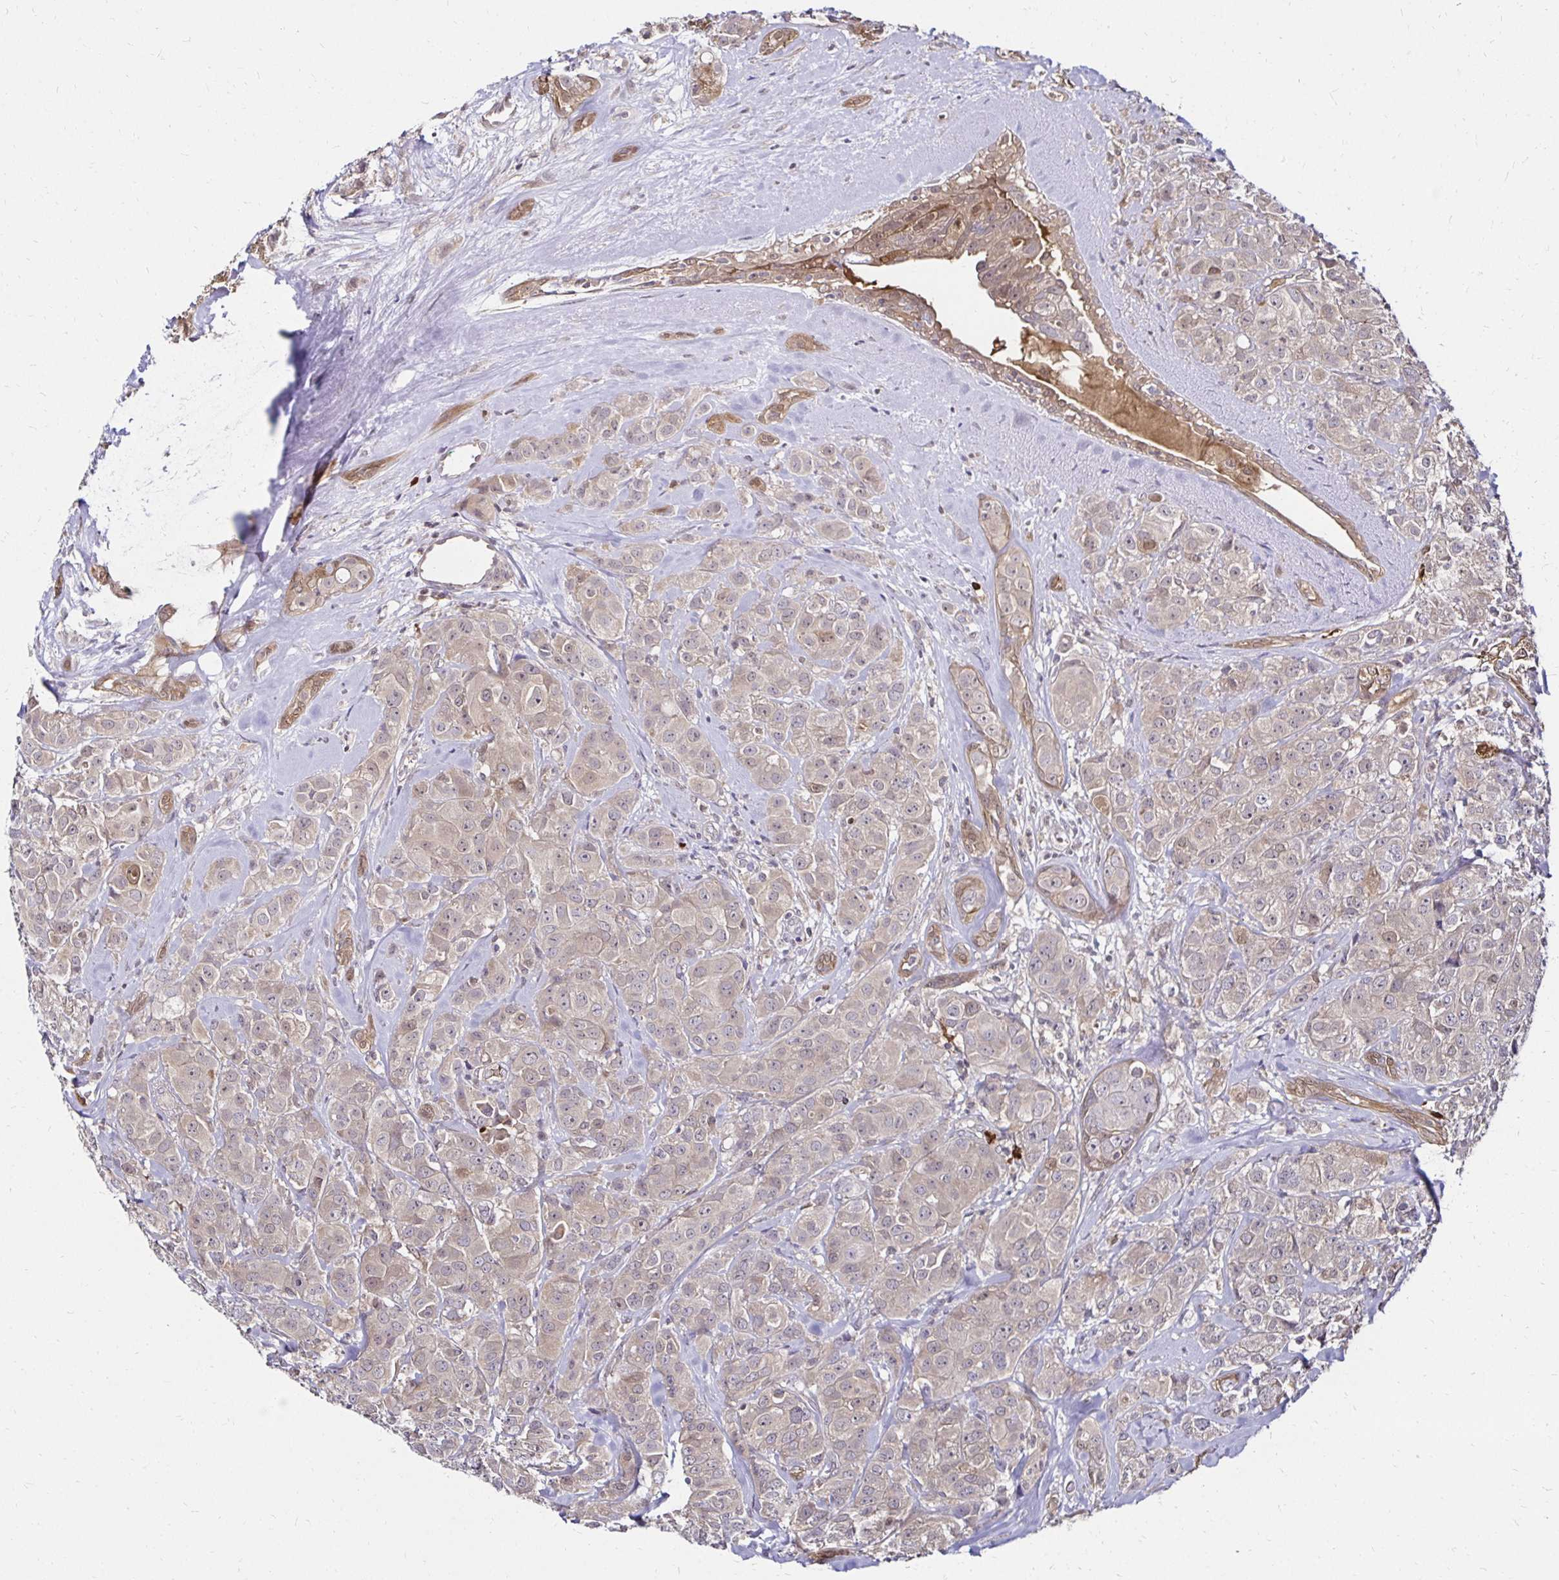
{"staining": {"intensity": "weak", "quantity": "<25%", "location": "nuclear"}, "tissue": "breast cancer", "cell_type": "Tumor cells", "image_type": "cancer", "snomed": [{"axis": "morphology", "description": "Normal tissue, NOS"}, {"axis": "morphology", "description": "Duct carcinoma"}, {"axis": "topography", "description": "Breast"}], "caption": "Immunohistochemical staining of human breast cancer (infiltrating ductal carcinoma) shows no significant expression in tumor cells.", "gene": "TXN", "patient": {"sex": "female", "age": 43}}